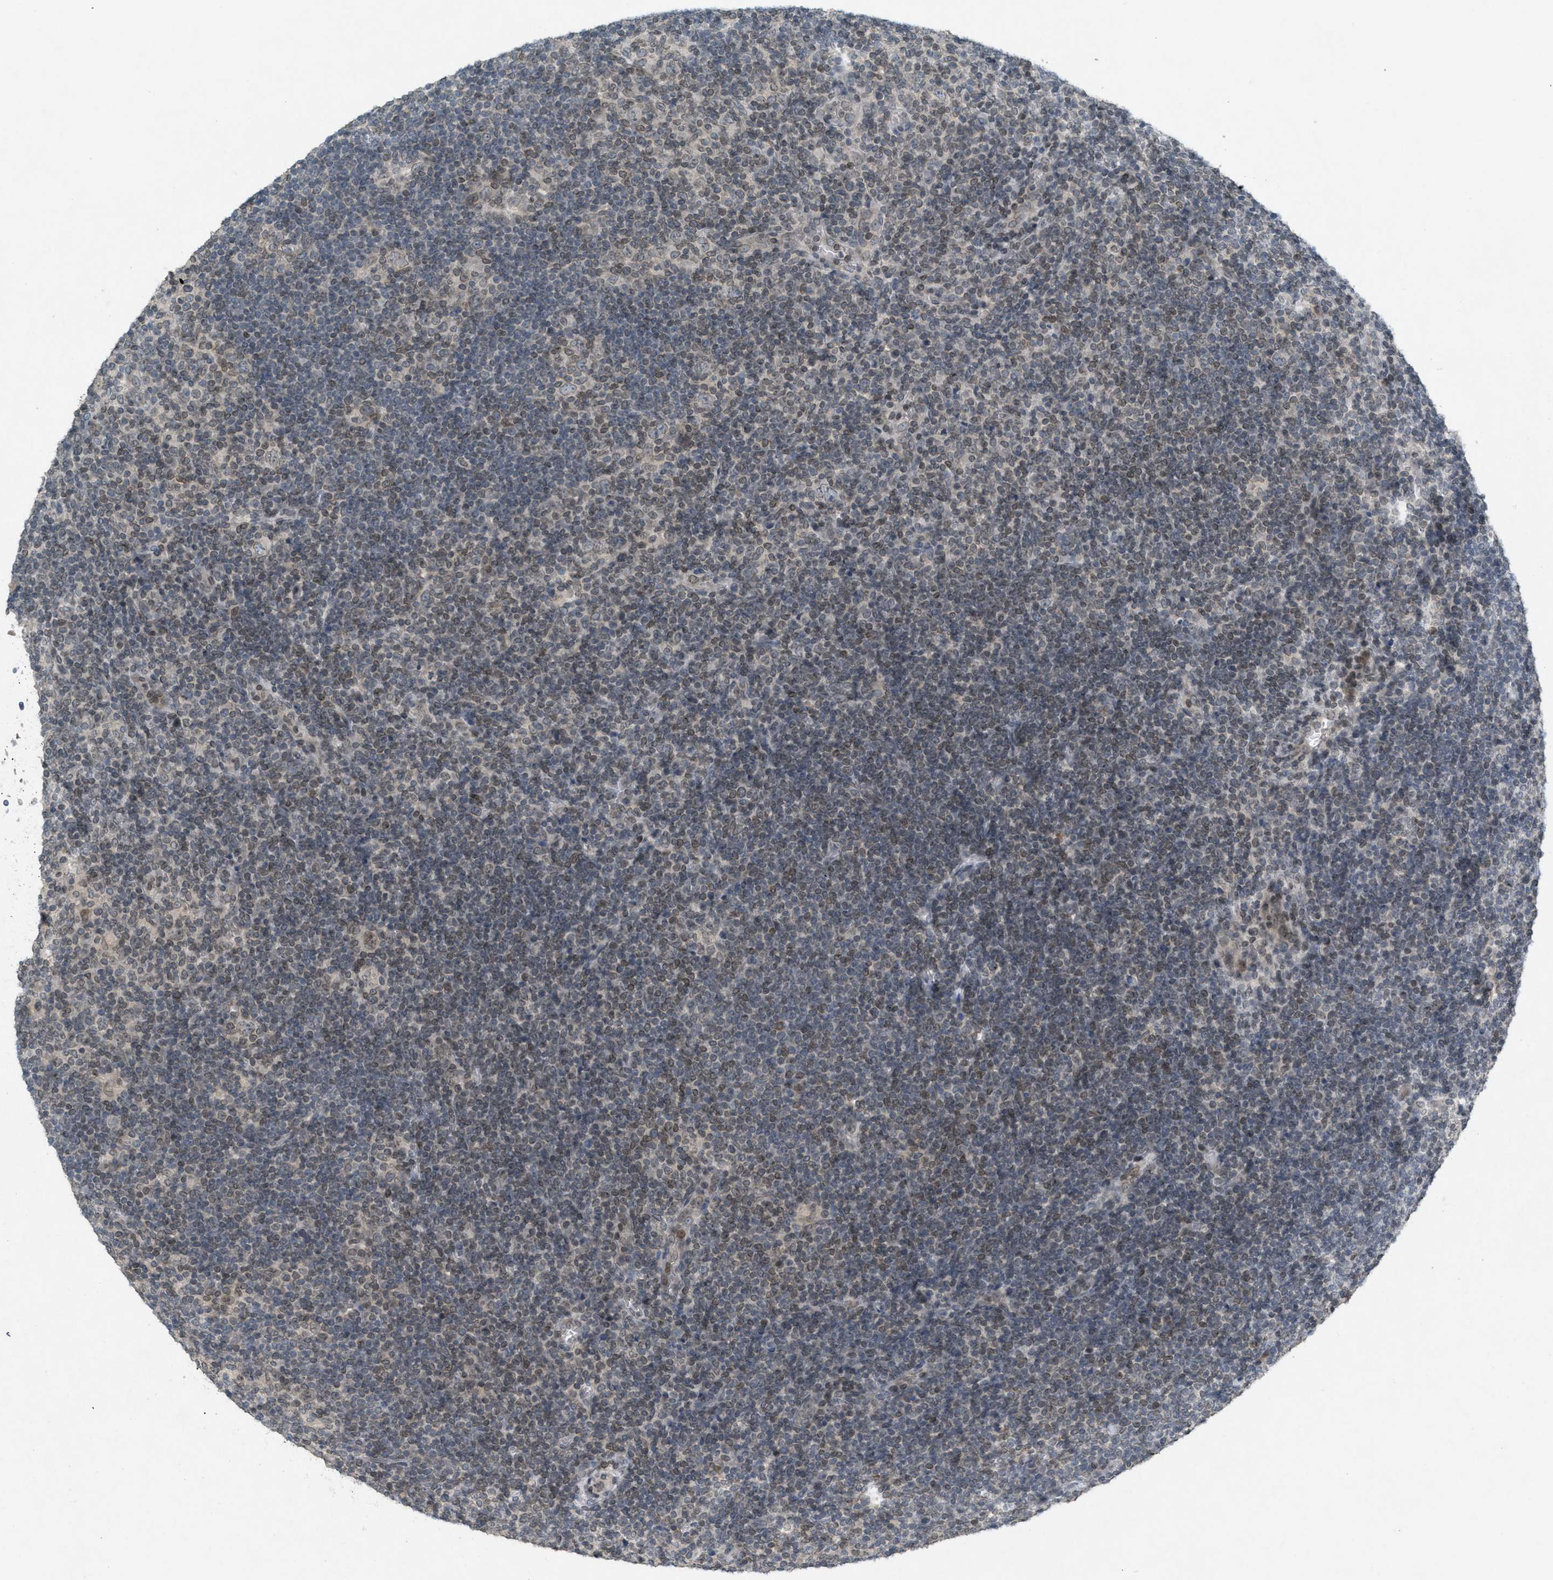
{"staining": {"intensity": "weak", "quantity": "<25%", "location": "nuclear"}, "tissue": "lymphoma", "cell_type": "Tumor cells", "image_type": "cancer", "snomed": [{"axis": "morphology", "description": "Hodgkin's disease, NOS"}, {"axis": "topography", "description": "Lymph node"}], "caption": "Human Hodgkin's disease stained for a protein using immunohistochemistry demonstrates no staining in tumor cells.", "gene": "ABHD6", "patient": {"sex": "female", "age": 57}}